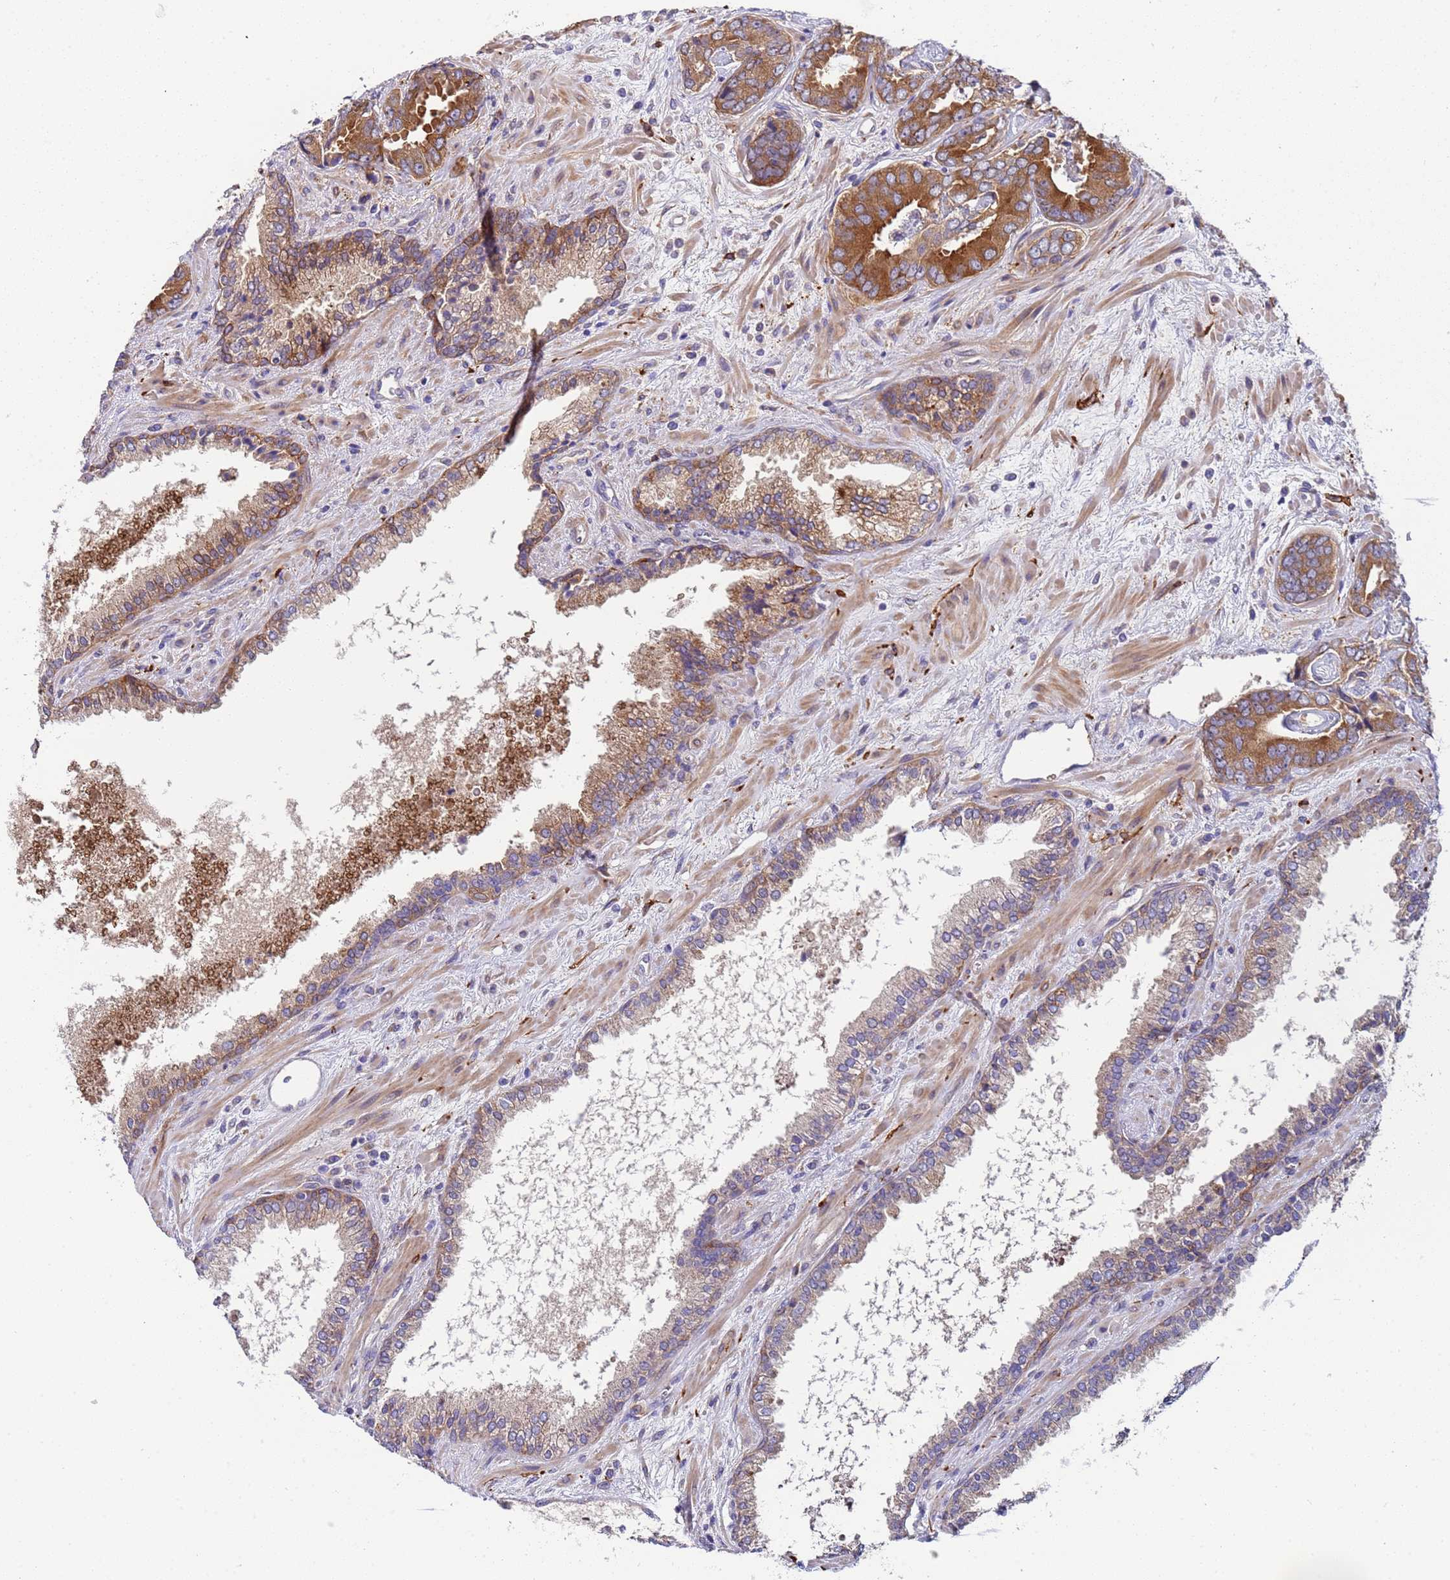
{"staining": {"intensity": "moderate", "quantity": ">75%", "location": "cytoplasmic/membranous"}, "tissue": "prostate cancer", "cell_type": "Tumor cells", "image_type": "cancer", "snomed": [{"axis": "morphology", "description": "Adenocarcinoma, High grade"}, {"axis": "topography", "description": "Prostate"}], "caption": "Protein staining by immunohistochemistry exhibits moderate cytoplasmic/membranous staining in approximately >75% of tumor cells in adenocarcinoma (high-grade) (prostate).", "gene": "PAQR7", "patient": {"sex": "male", "age": 71}}